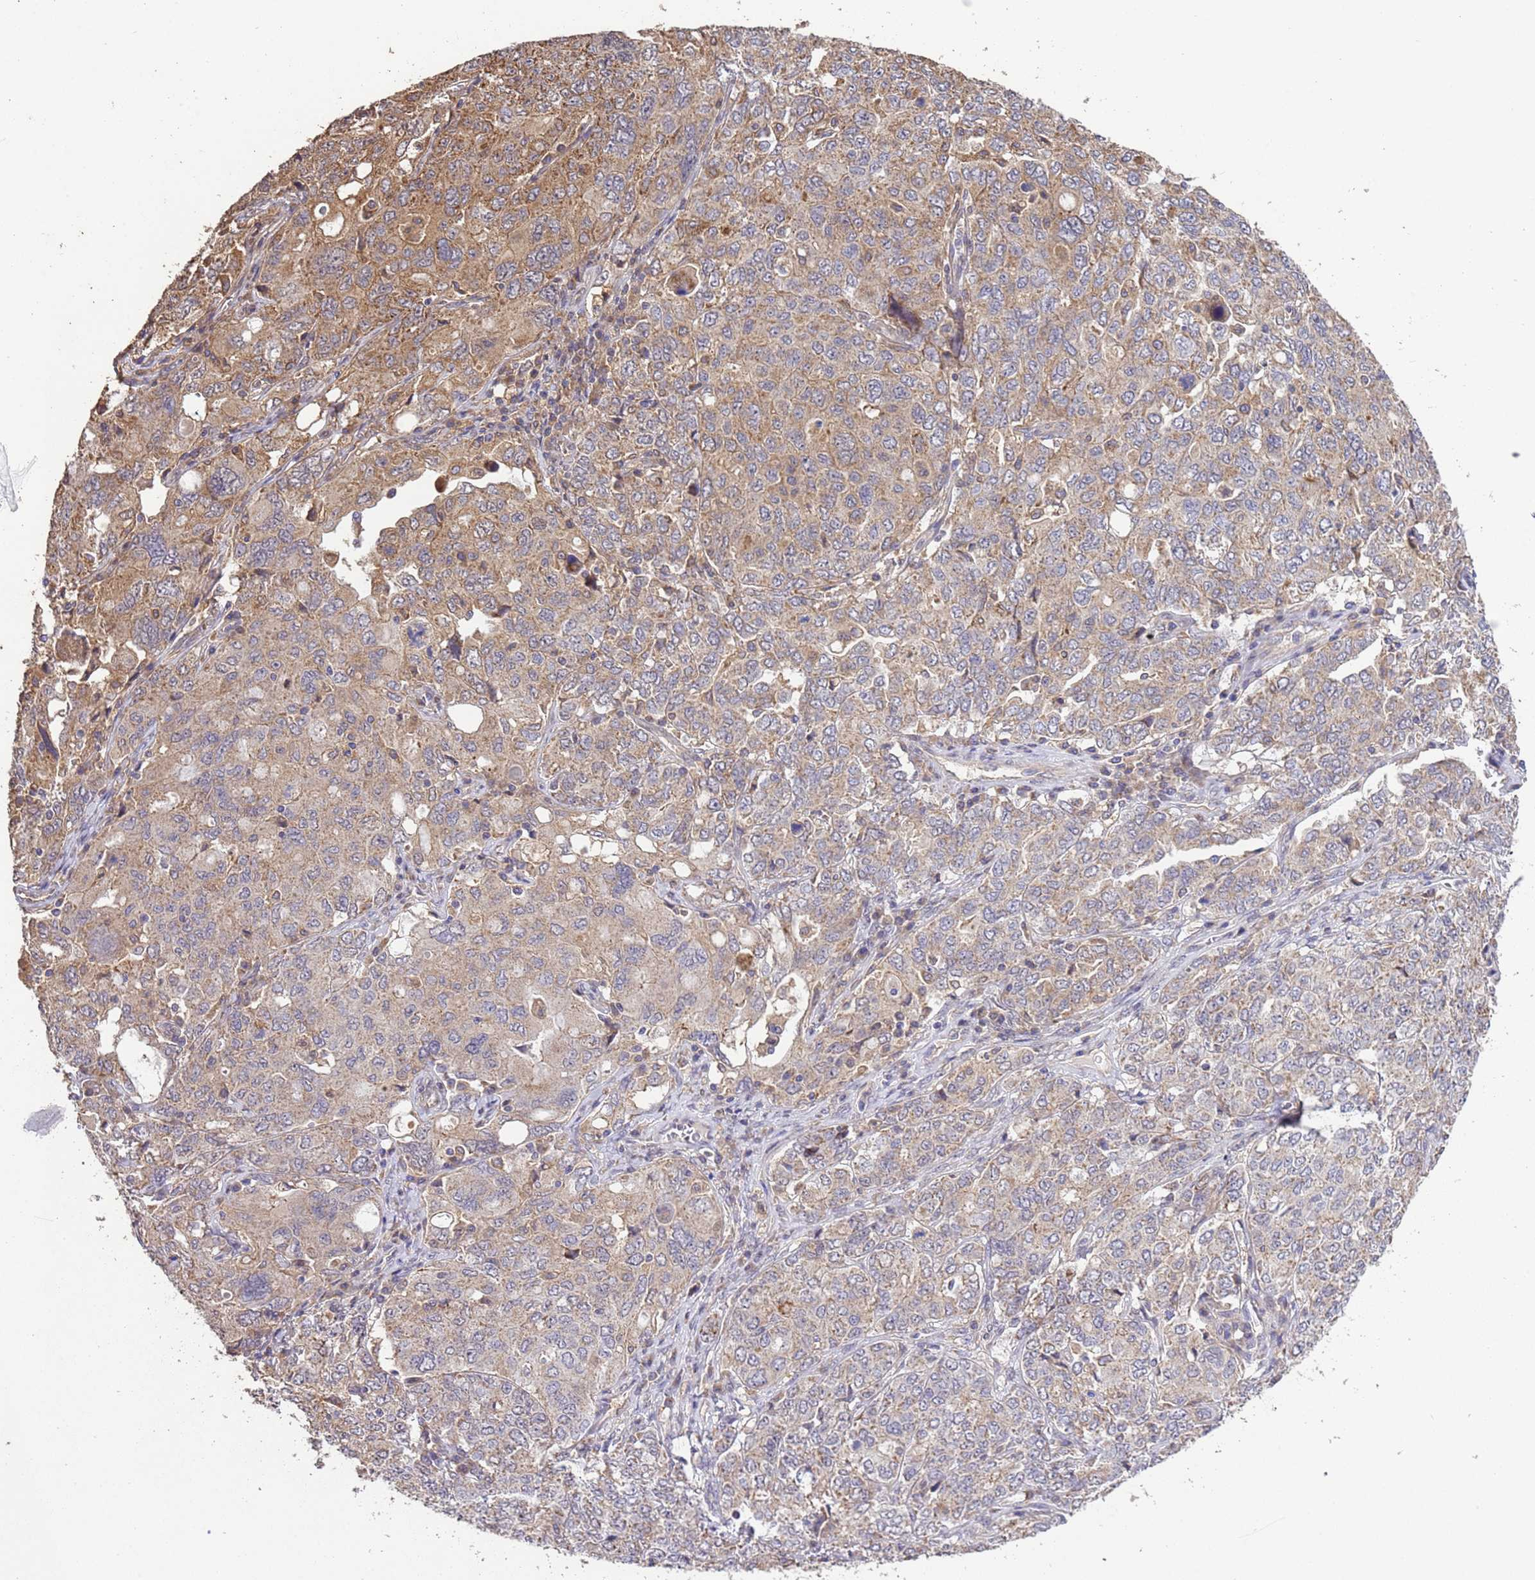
{"staining": {"intensity": "moderate", "quantity": "25%-75%", "location": "cytoplasmic/membranous"}, "tissue": "ovarian cancer", "cell_type": "Tumor cells", "image_type": "cancer", "snomed": [{"axis": "morphology", "description": "Carcinoma, endometroid"}, {"axis": "topography", "description": "Ovary"}], "caption": "IHC of ovarian cancer shows medium levels of moderate cytoplasmic/membranous staining in about 25%-75% of tumor cells. Nuclei are stained in blue.", "gene": "NPHP1", "patient": {"sex": "female", "age": 62}}